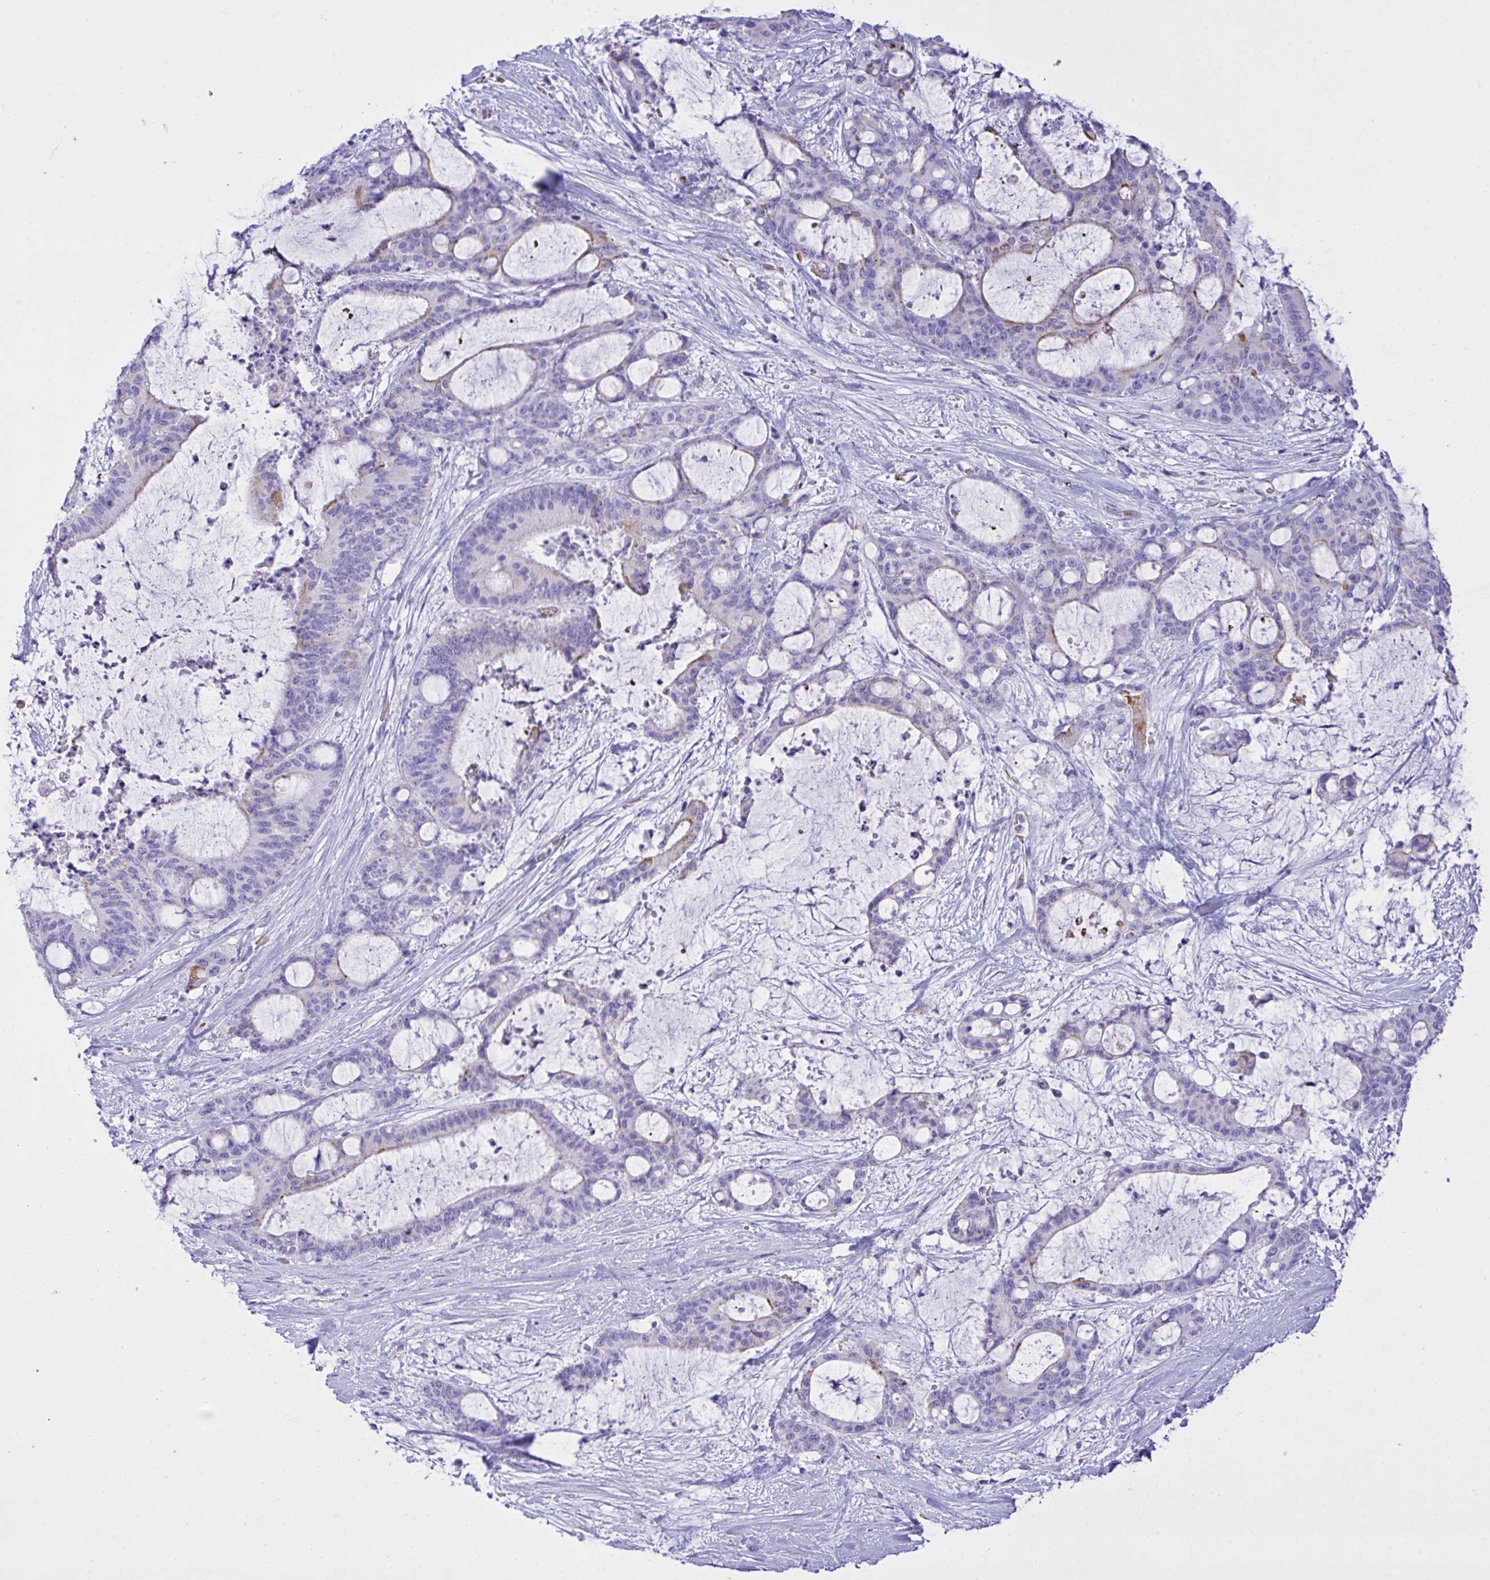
{"staining": {"intensity": "negative", "quantity": "none", "location": "none"}, "tissue": "liver cancer", "cell_type": "Tumor cells", "image_type": "cancer", "snomed": [{"axis": "morphology", "description": "Normal tissue, NOS"}, {"axis": "morphology", "description": "Cholangiocarcinoma"}, {"axis": "topography", "description": "Liver"}, {"axis": "topography", "description": "Peripheral nerve tissue"}], "caption": "IHC image of liver cancer stained for a protein (brown), which exhibits no expression in tumor cells.", "gene": "ZNF221", "patient": {"sex": "female", "age": 73}}